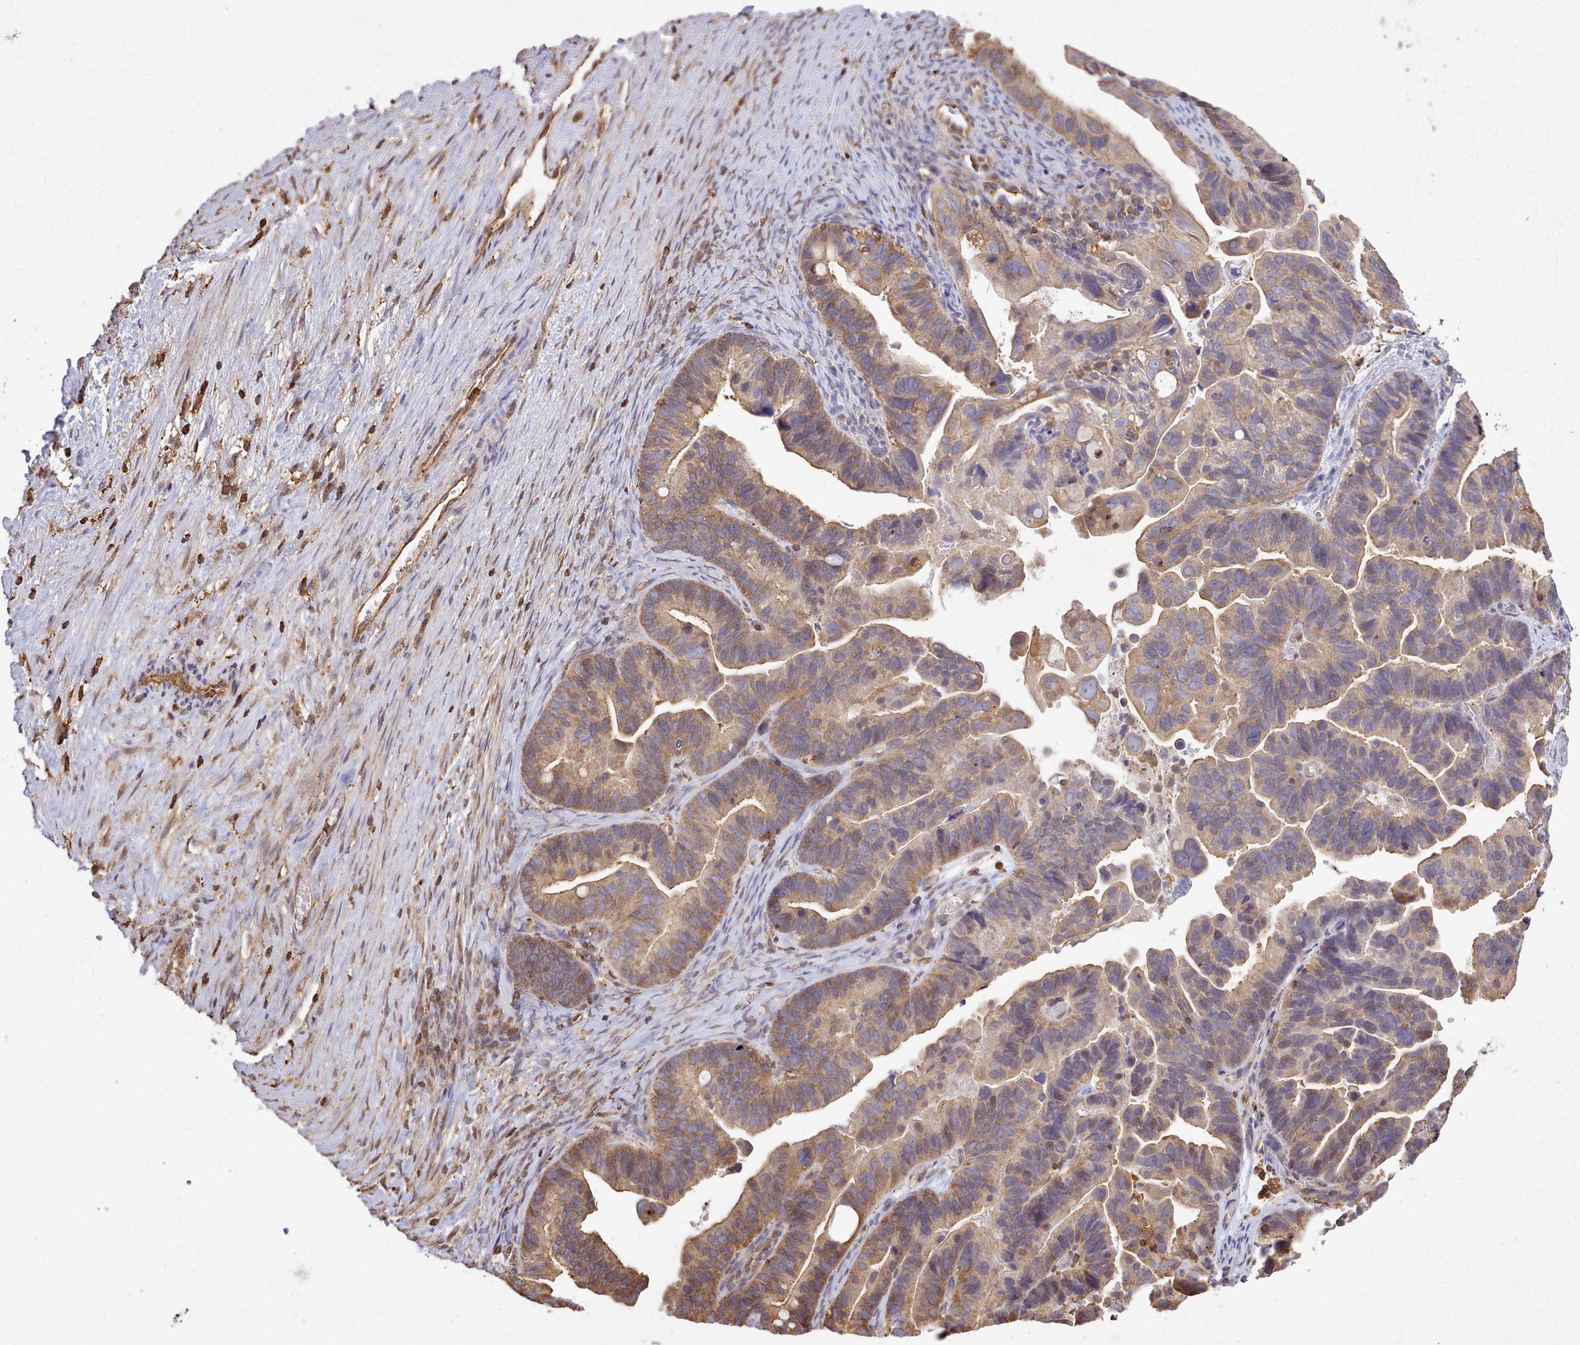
{"staining": {"intensity": "moderate", "quantity": ">75%", "location": "cytoplasmic/membranous"}, "tissue": "ovarian cancer", "cell_type": "Tumor cells", "image_type": "cancer", "snomed": [{"axis": "morphology", "description": "Cystadenocarcinoma, serous, NOS"}, {"axis": "topography", "description": "Ovary"}], "caption": "High-power microscopy captured an immunohistochemistry histopathology image of serous cystadenocarcinoma (ovarian), revealing moderate cytoplasmic/membranous staining in about >75% of tumor cells.", "gene": "CAPZA1", "patient": {"sex": "female", "age": 56}}